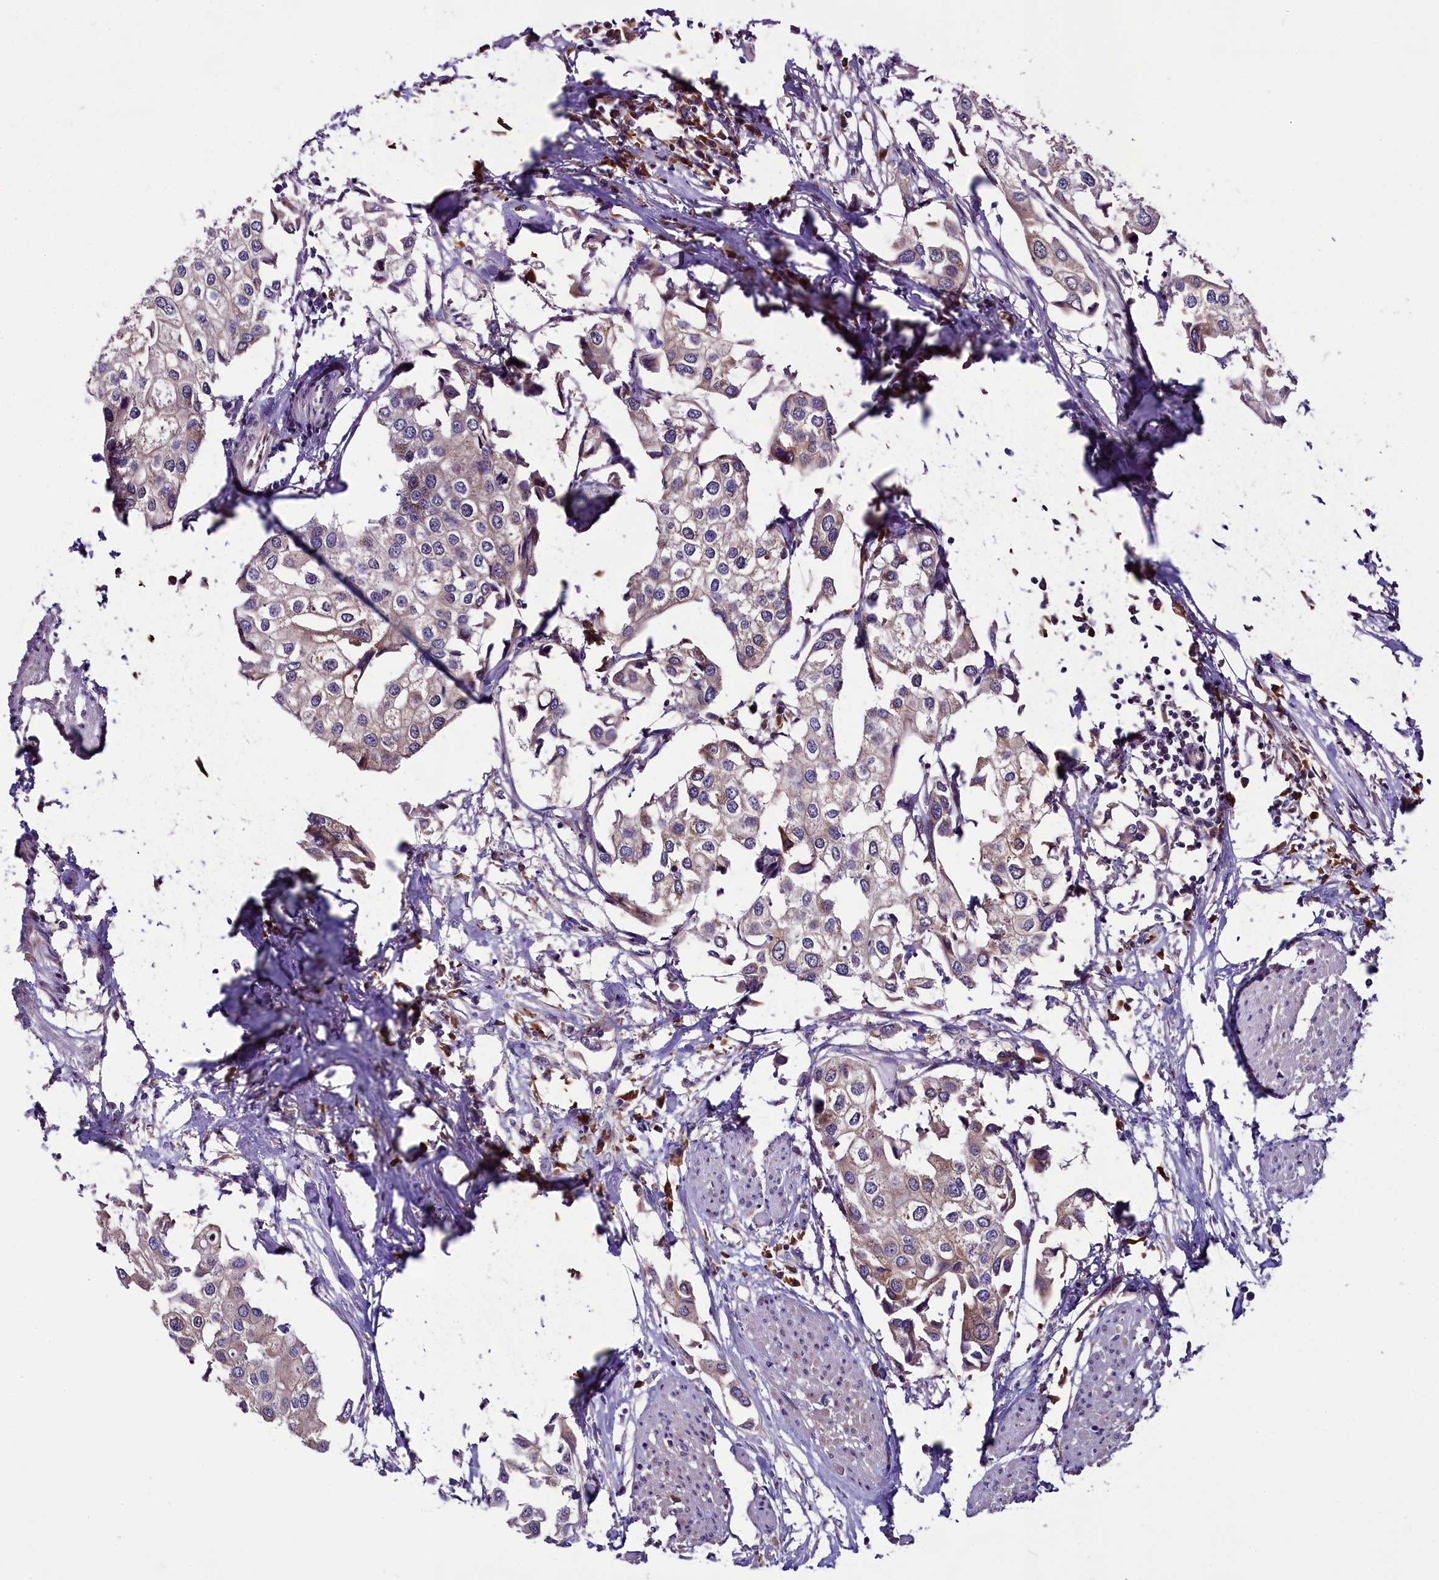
{"staining": {"intensity": "weak", "quantity": "<25%", "location": "cytoplasmic/membranous"}, "tissue": "urothelial cancer", "cell_type": "Tumor cells", "image_type": "cancer", "snomed": [{"axis": "morphology", "description": "Urothelial carcinoma, High grade"}, {"axis": "topography", "description": "Urinary bladder"}], "caption": "Micrograph shows no significant protein expression in tumor cells of high-grade urothelial carcinoma. (IHC, brightfield microscopy, high magnification).", "gene": "RPUSD2", "patient": {"sex": "male", "age": 64}}